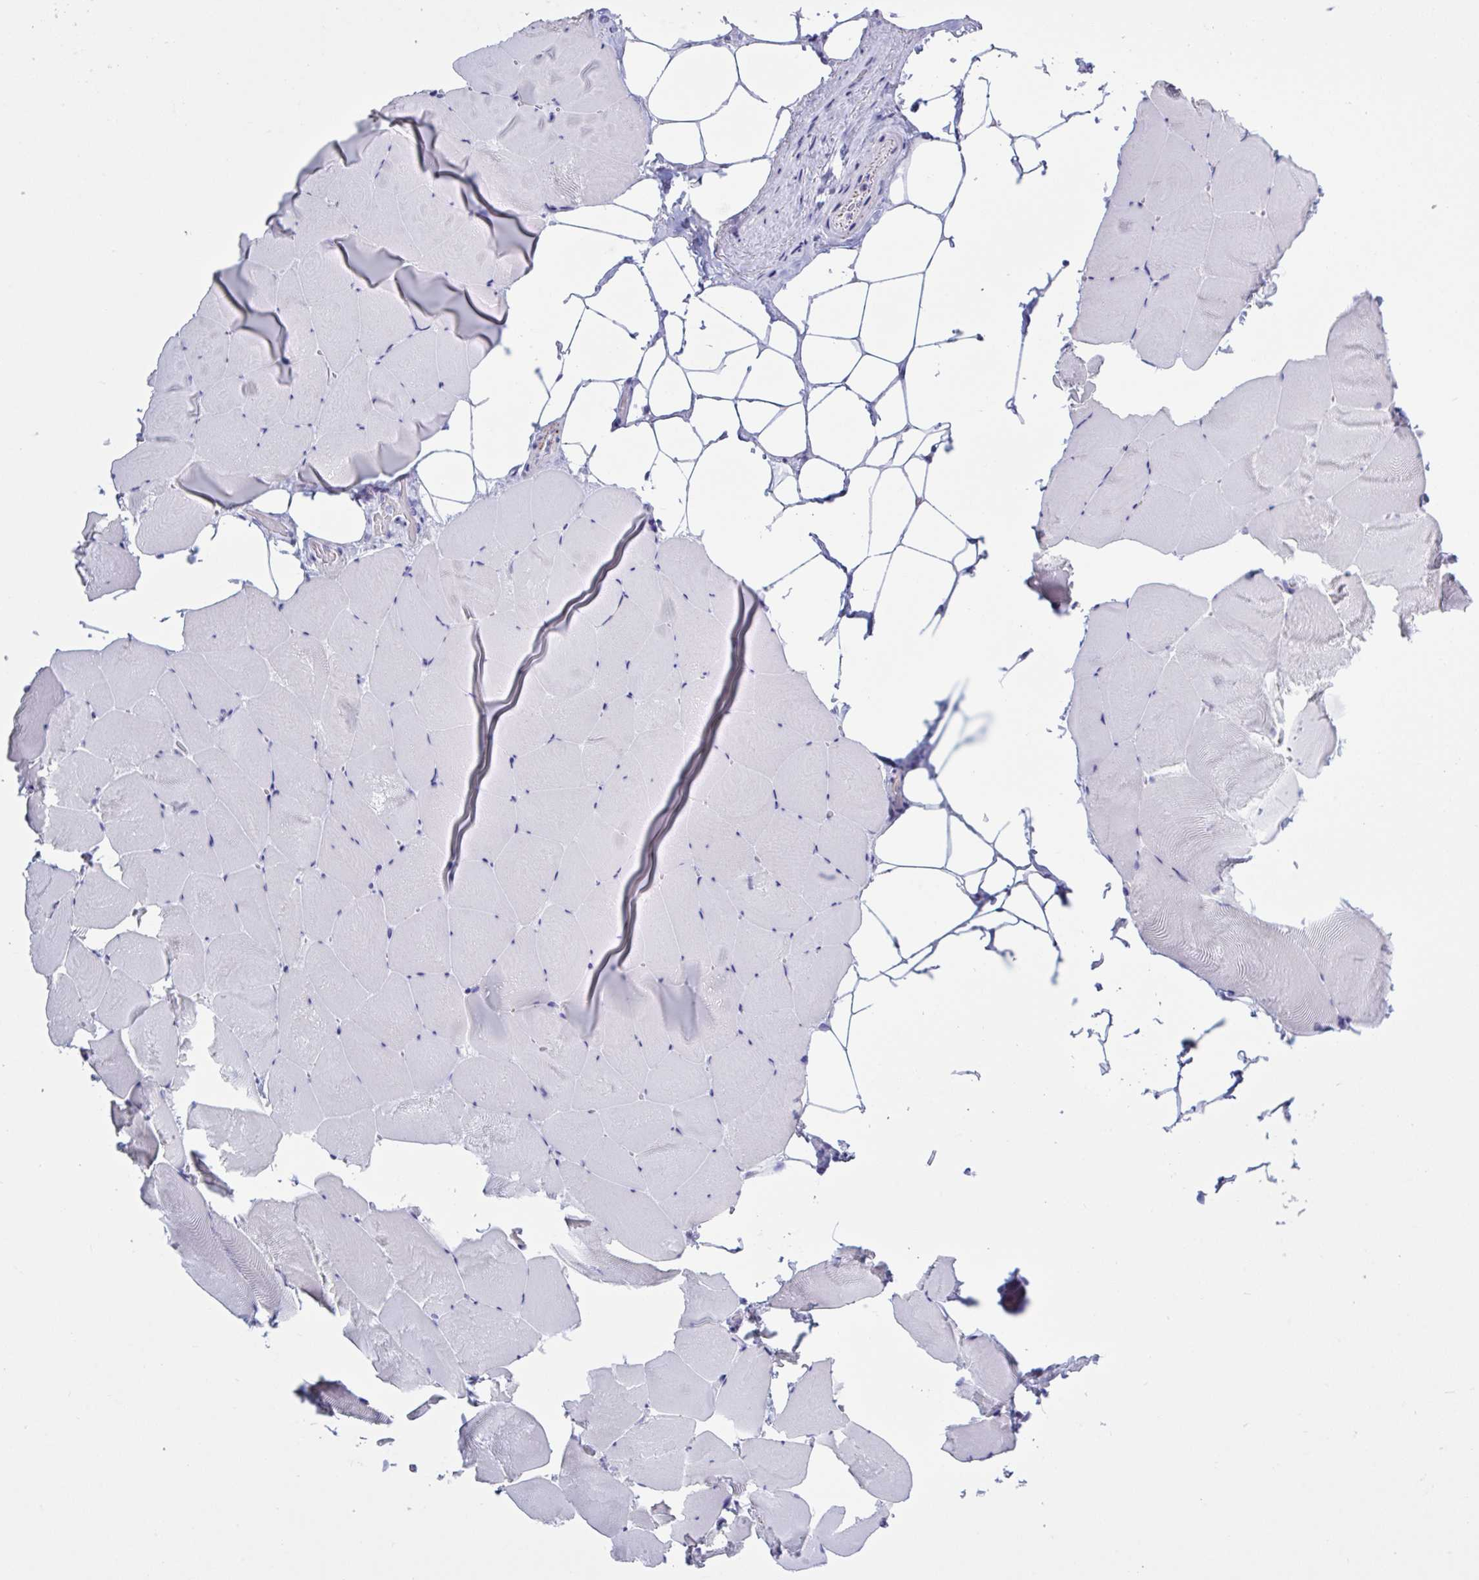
{"staining": {"intensity": "strong", "quantity": "<25%", "location": "nuclear"}, "tissue": "skeletal muscle", "cell_type": "Myocytes", "image_type": "normal", "snomed": [{"axis": "morphology", "description": "Normal tissue, NOS"}, {"axis": "topography", "description": "Skeletal muscle"}], "caption": "Immunohistochemical staining of unremarkable human skeletal muscle reveals medium levels of strong nuclear positivity in approximately <25% of myocytes.", "gene": "USP35", "patient": {"sex": "female", "age": 64}}